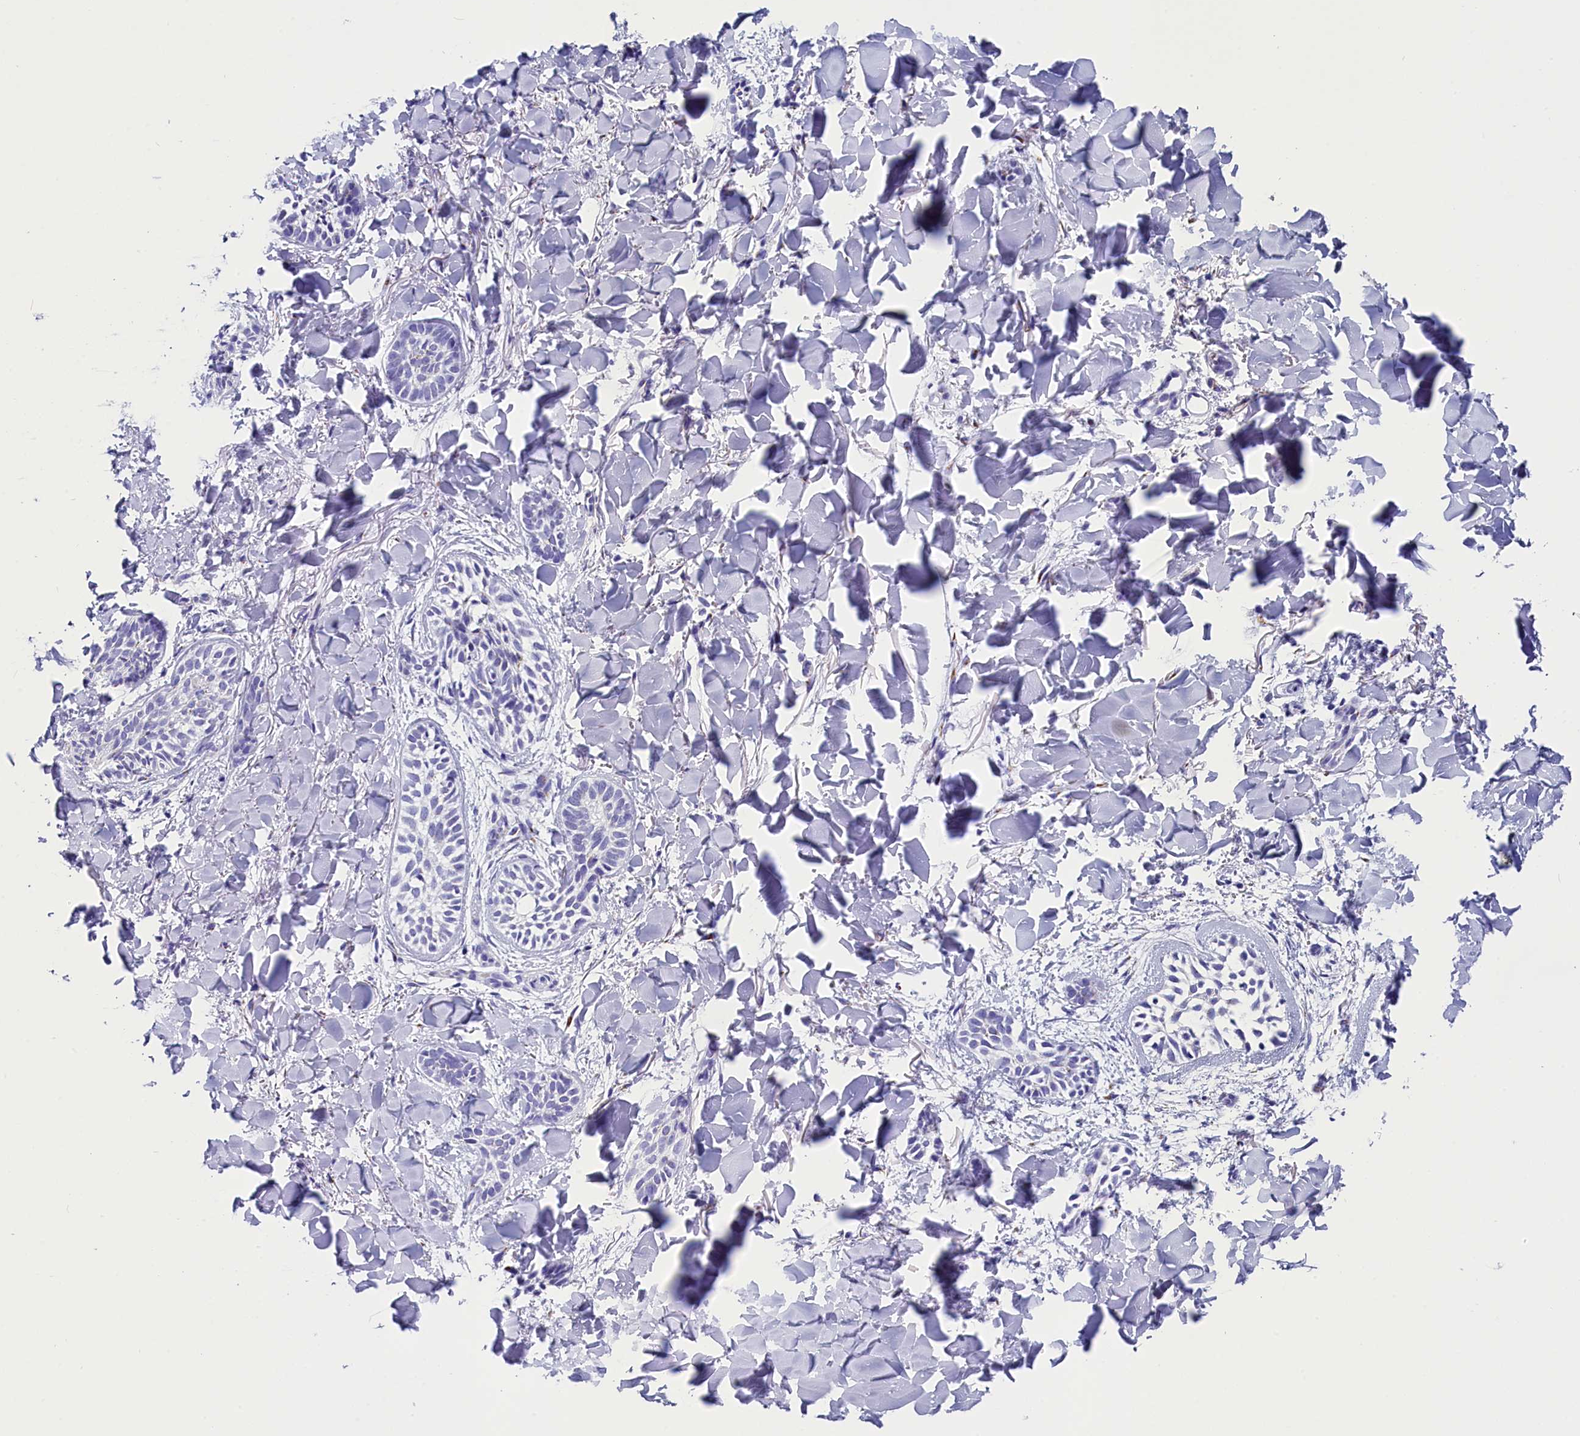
{"staining": {"intensity": "negative", "quantity": "none", "location": "none"}, "tissue": "skin cancer", "cell_type": "Tumor cells", "image_type": "cancer", "snomed": [{"axis": "morphology", "description": "Basal cell carcinoma"}, {"axis": "topography", "description": "Skin"}], "caption": "IHC of skin basal cell carcinoma exhibits no positivity in tumor cells. The staining was performed using DAB (3,3'-diaminobenzidine) to visualize the protein expression in brown, while the nuclei were stained in blue with hematoxylin (Magnification: 20x).", "gene": "AP3B2", "patient": {"sex": "female", "age": 59}}